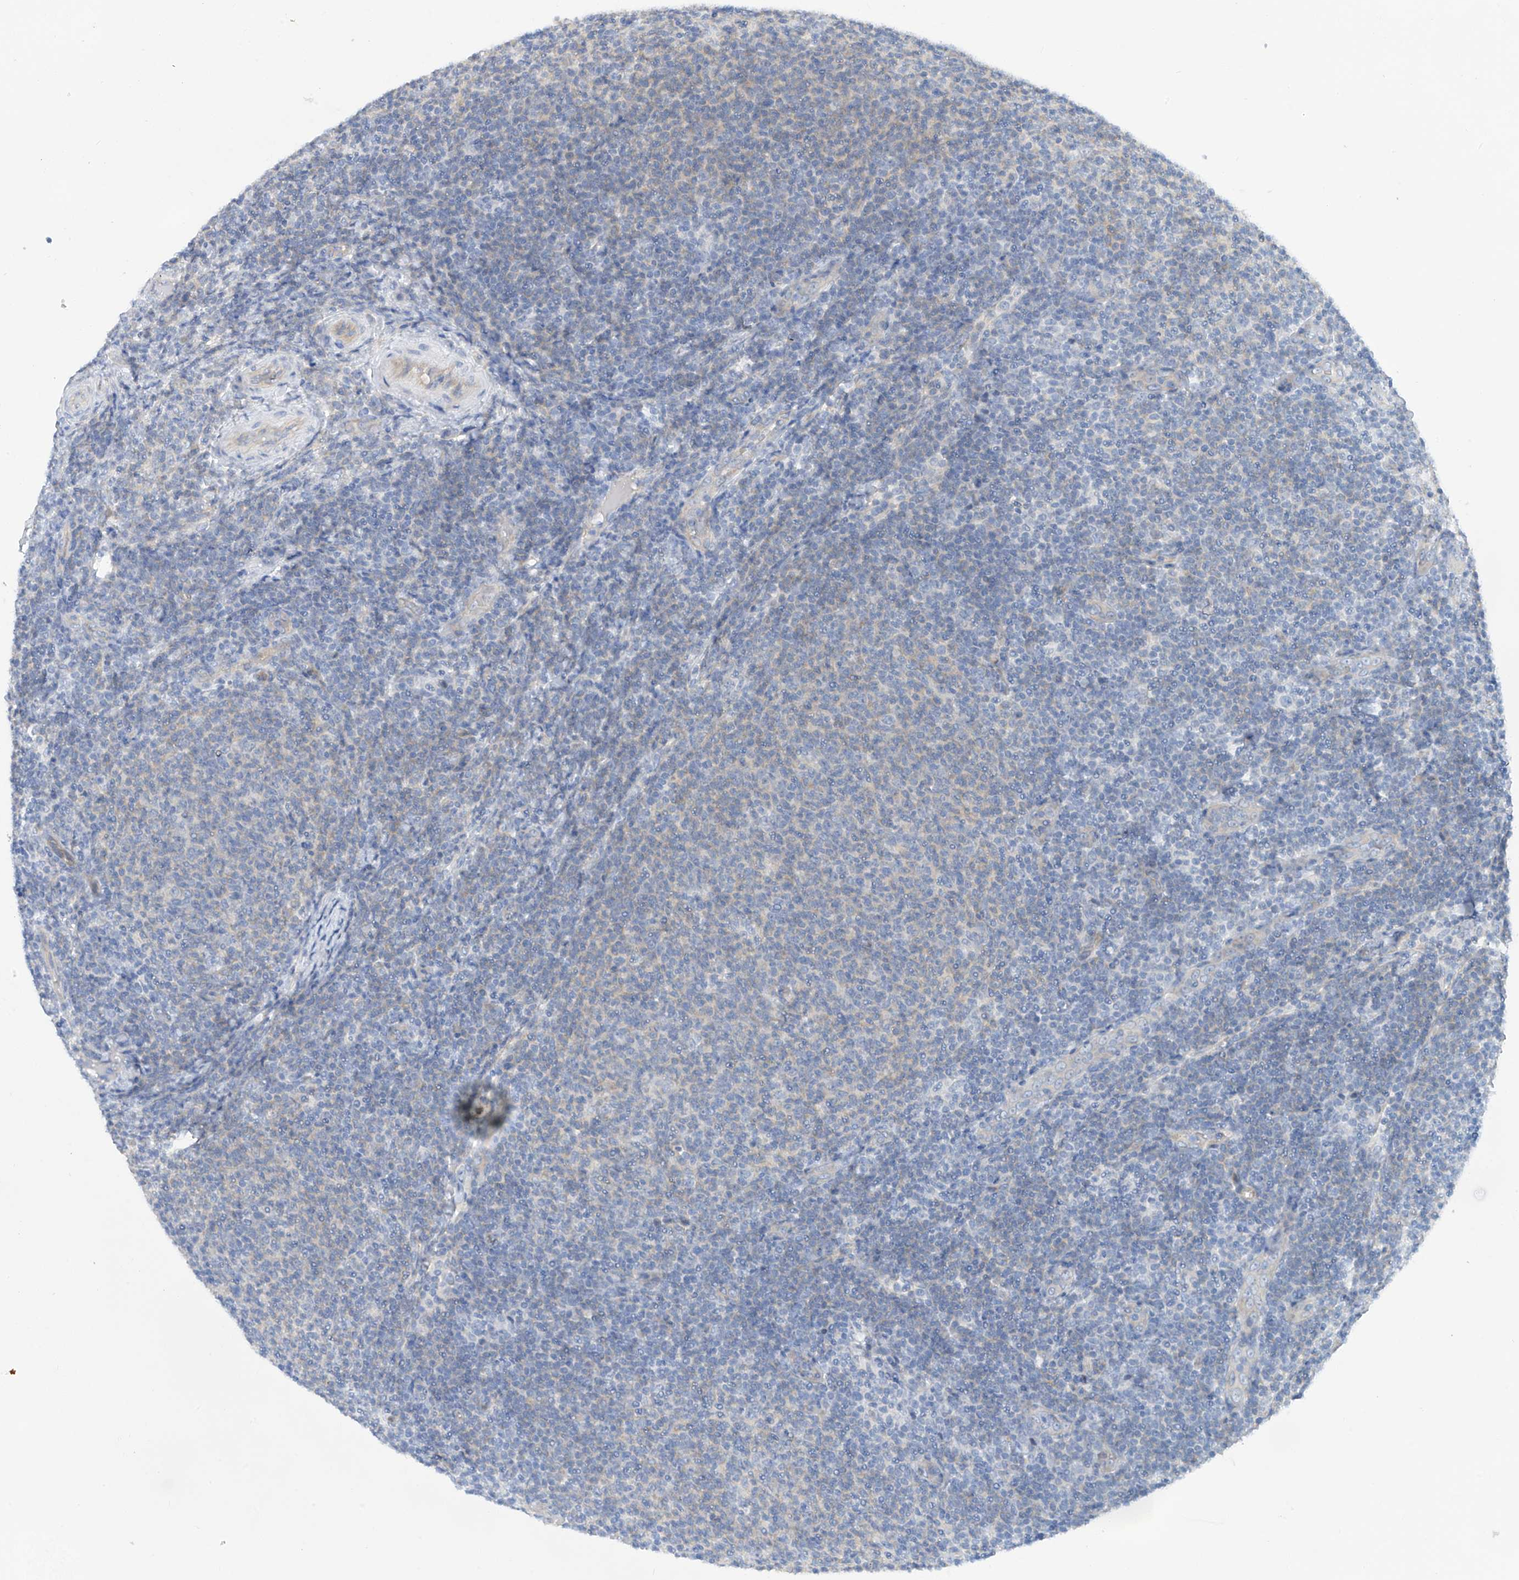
{"staining": {"intensity": "negative", "quantity": "none", "location": "none"}, "tissue": "lymphoma", "cell_type": "Tumor cells", "image_type": "cancer", "snomed": [{"axis": "morphology", "description": "Malignant lymphoma, non-Hodgkin's type, Low grade"}, {"axis": "topography", "description": "Lymph node"}], "caption": "DAB (3,3'-diaminobenzidine) immunohistochemical staining of human lymphoma reveals no significant staining in tumor cells.", "gene": "PIK3C2B", "patient": {"sex": "male", "age": 66}}